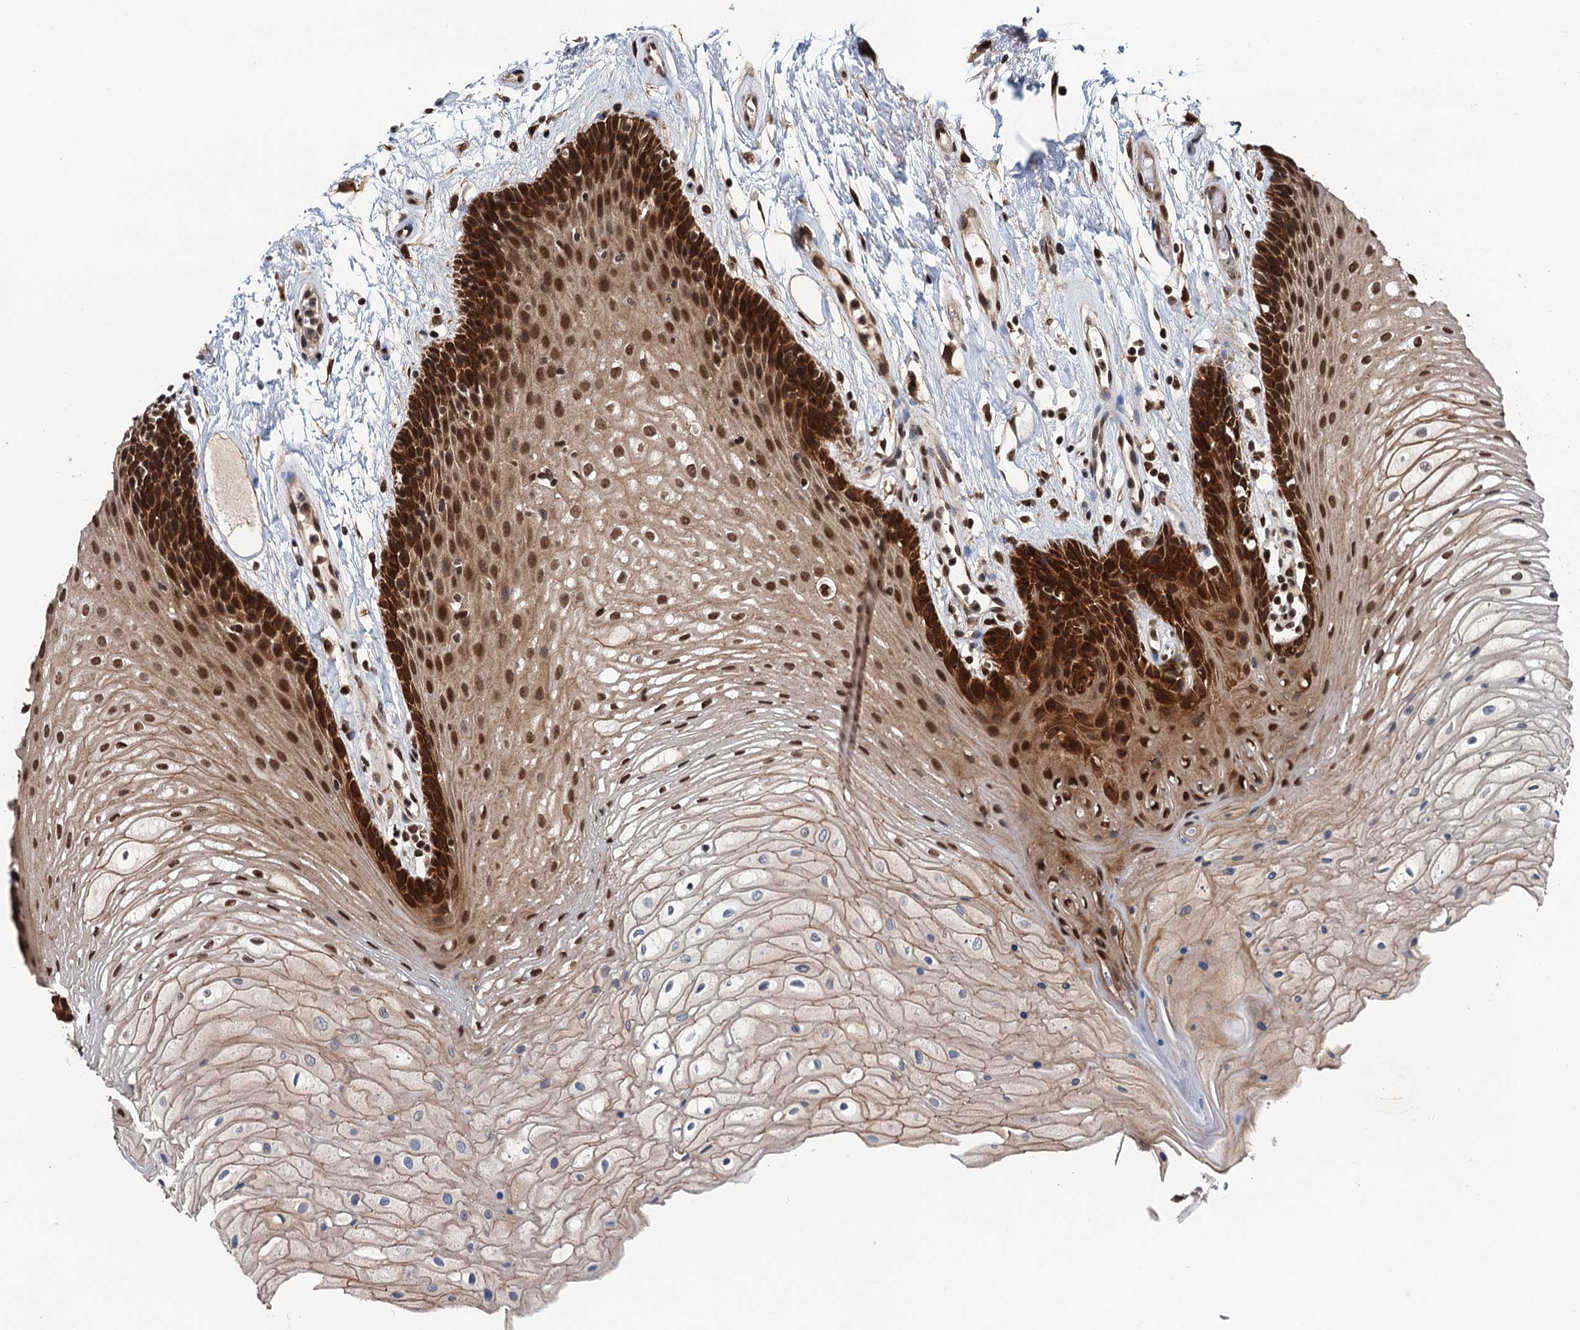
{"staining": {"intensity": "strong", "quantity": "25%-75%", "location": "cytoplasmic/membranous,nuclear"}, "tissue": "oral mucosa", "cell_type": "Squamous epithelial cells", "image_type": "normal", "snomed": [{"axis": "morphology", "description": "Normal tissue, NOS"}, {"axis": "topography", "description": "Oral tissue"}], "caption": "A brown stain labels strong cytoplasmic/membranous,nuclear staining of a protein in squamous epithelial cells of normal oral mucosa. The protein is stained brown, and the nuclei are stained in blue (DAB IHC with brightfield microscopy, high magnification).", "gene": "RASSF4", "patient": {"sex": "female", "age": 80}}